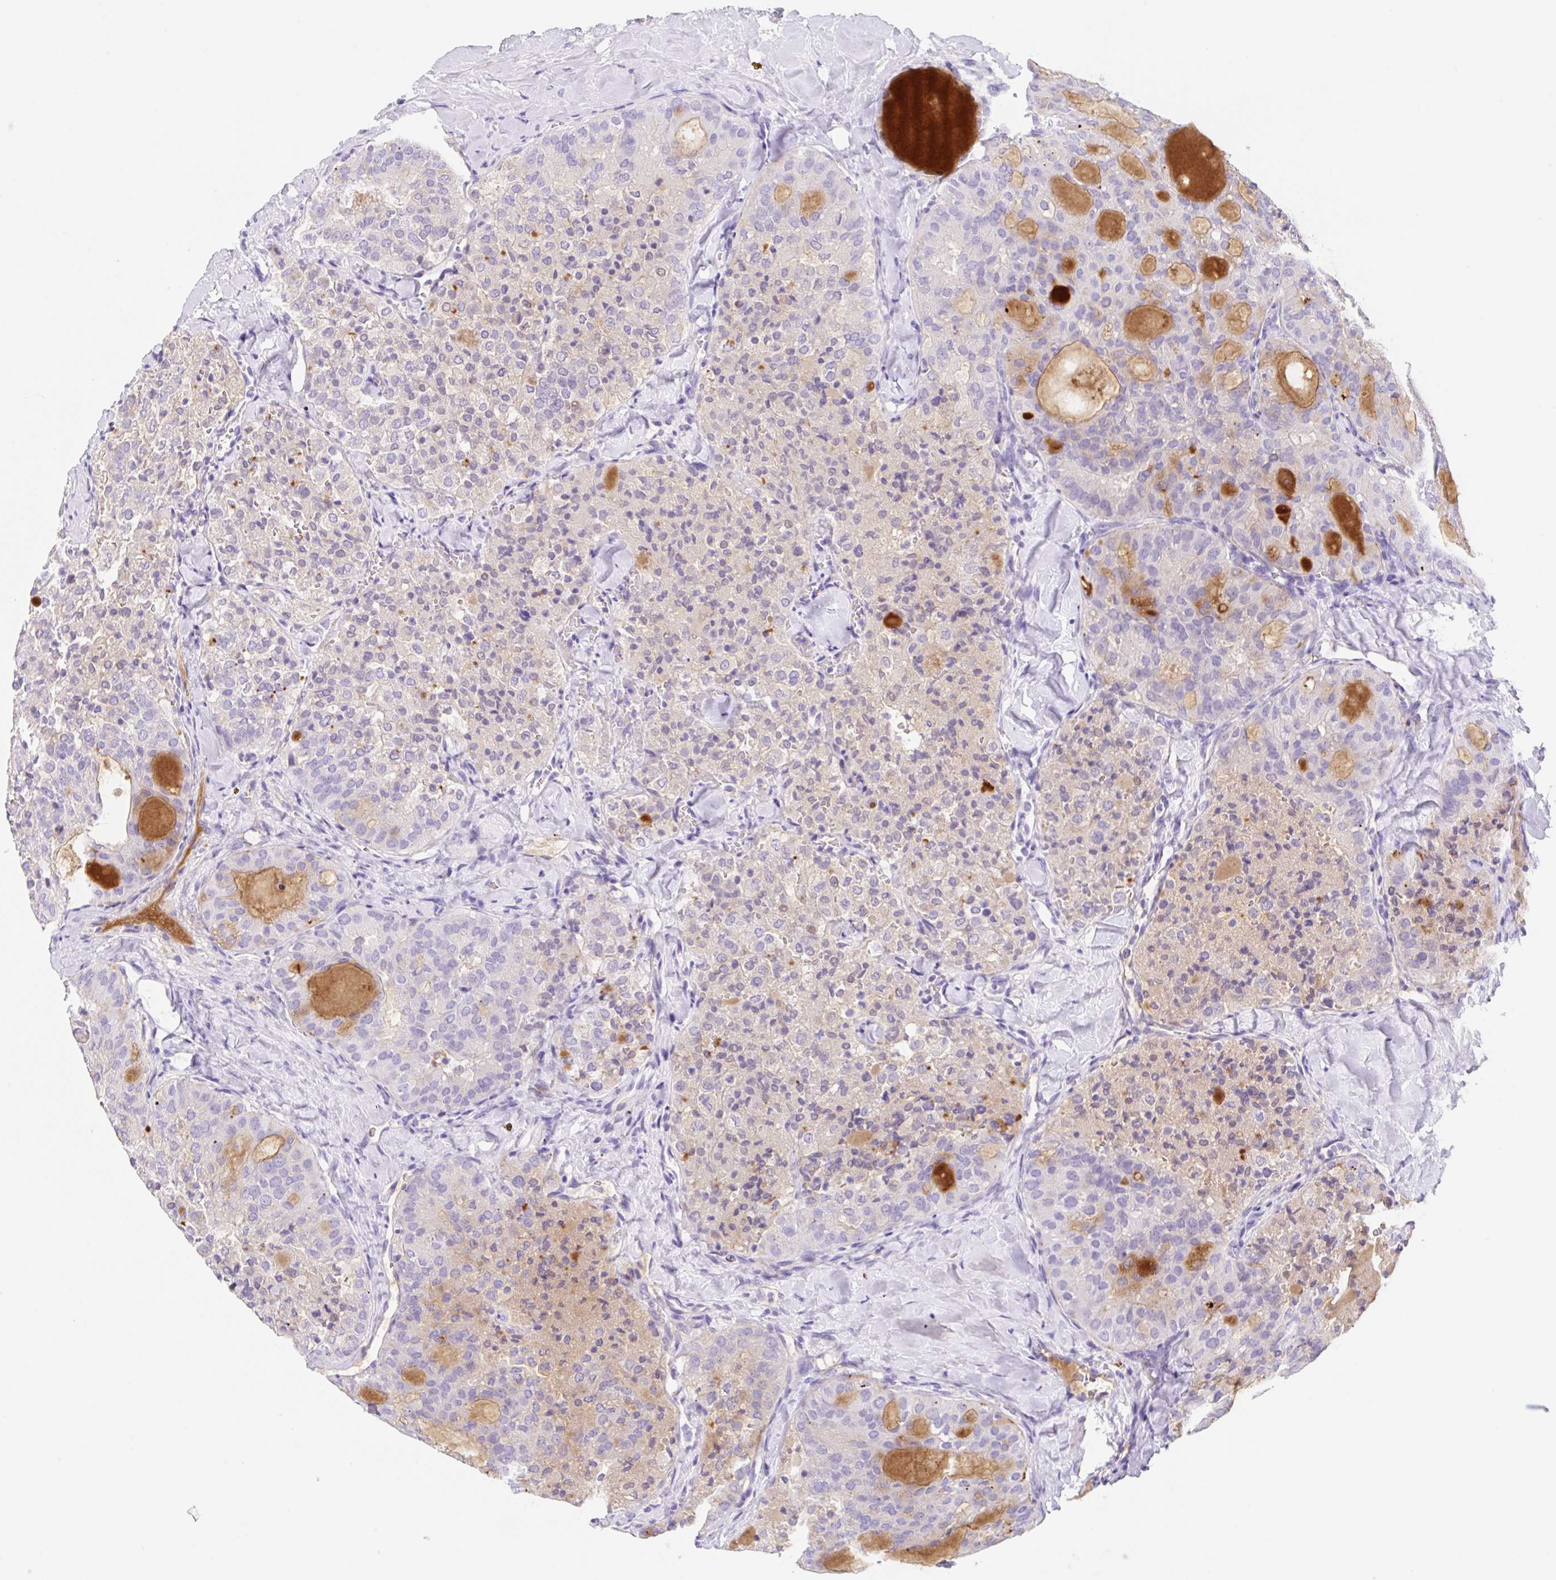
{"staining": {"intensity": "negative", "quantity": "none", "location": "none"}, "tissue": "thyroid cancer", "cell_type": "Tumor cells", "image_type": "cancer", "snomed": [{"axis": "morphology", "description": "Follicular adenoma carcinoma, NOS"}, {"axis": "topography", "description": "Thyroid gland"}], "caption": "Follicular adenoma carcinoma (thyroid) was stained to show a protein in brown. There is no significant expression in tumor cells. The staining was performed using DAB to visualize the protein expression in brown, while the nuclei were stained in blue with hematoxylin (Magnification: 20x).", "gene": "KLK8", "patient": {"sex": "male", "age": 75}}